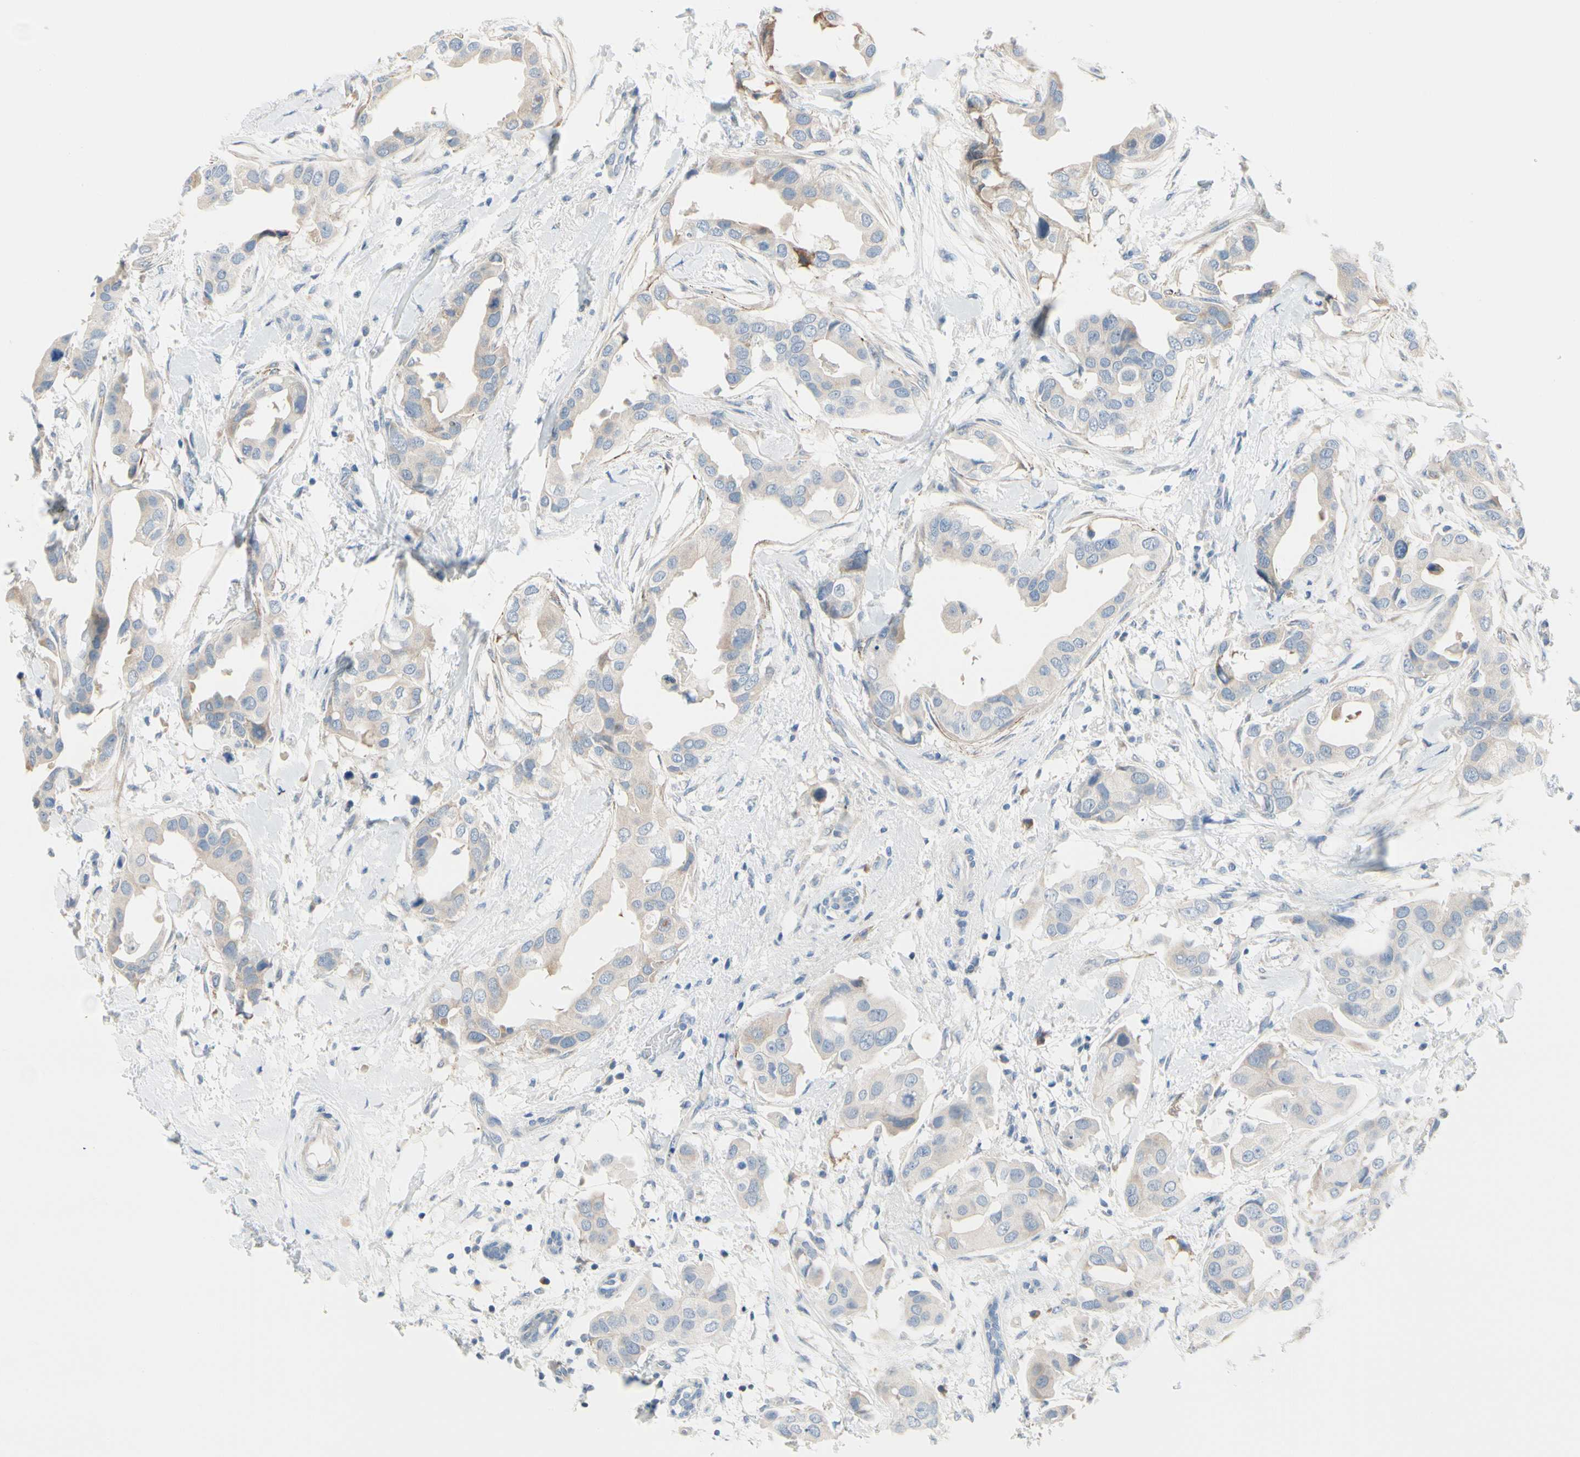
{"staining": {"intensity": "weak", "quantity": "25%-75%", "location": "cytoplasmic/membranous"}, "tissue": "breast cancer", "cell_type": "Tumor cells", "image_type": "cancer", "snomed": [{"axis": "morphology", "description": "Duct carcinoma"}, {"axis": "topography", "description": "Breast"}], "caption": "Brown immunohistochemical staining in human breast cancer demonstrates weak cytoplasmic/membranous staining in about 25%-75% of tumor cells.", "gene": "FCER2", "patient": {"sex": "female", "age": 40}}